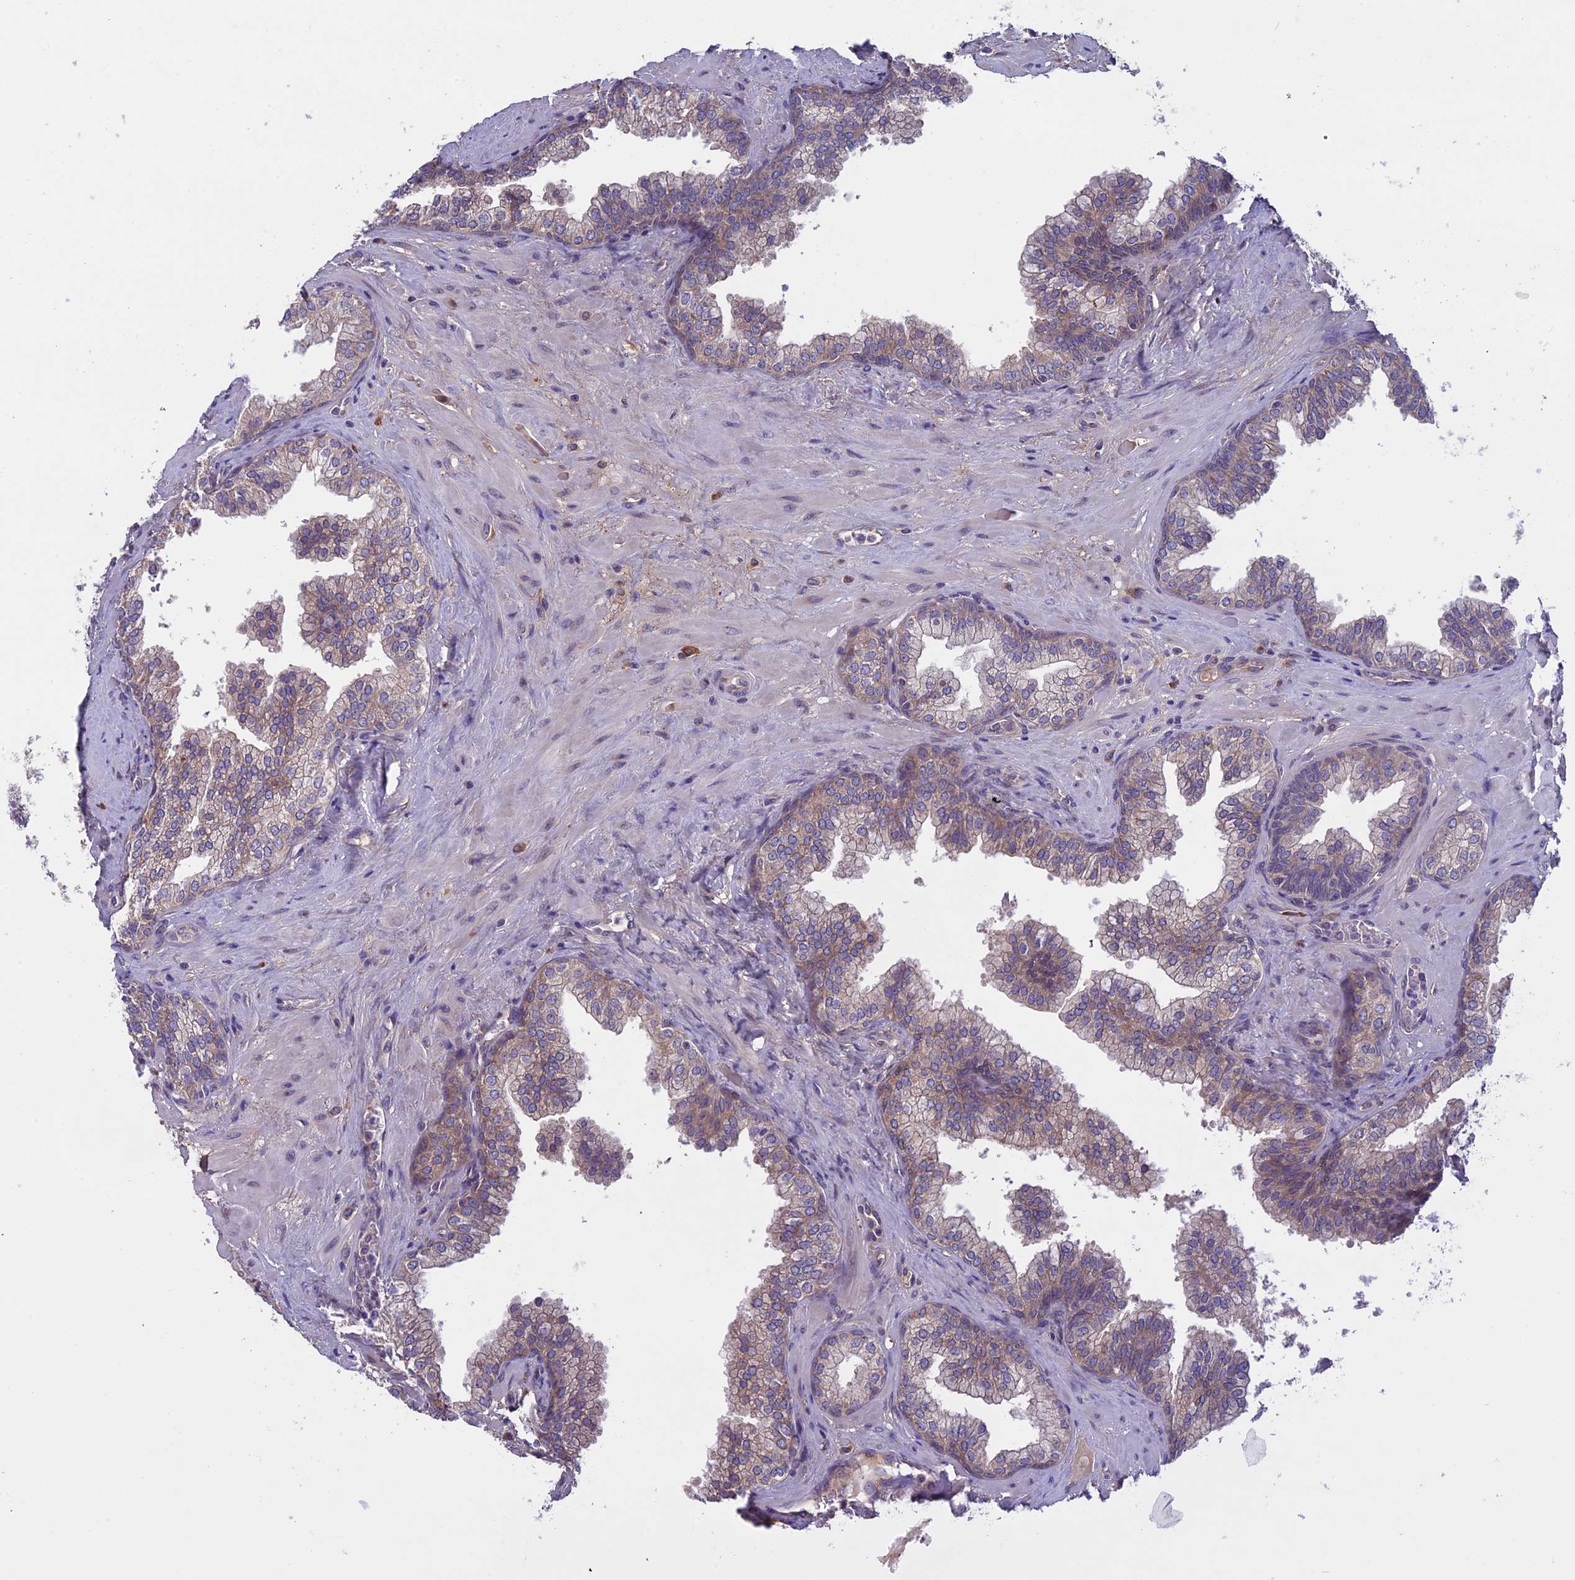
{"staining": {"intensity": "weak", "quantity": "25%-75%", "location": "cytoplasmic/membranous"}, "tissue": "prostate", "cell_type": "Glandular cells", "image_type": "normal", "snomed": [{"axis": "morphology", "description": "Normal tissue, NOS"}, {"axis": "topography", "description": "Prostate"}], "caption": "Protein expression analysis of normal prostate reveals weak cytoplasmic/membranous staining in approximately 25%-75% of glandular cells.", "gene": "DCTN5", "patient": {"sex": "male", "age": 60}}